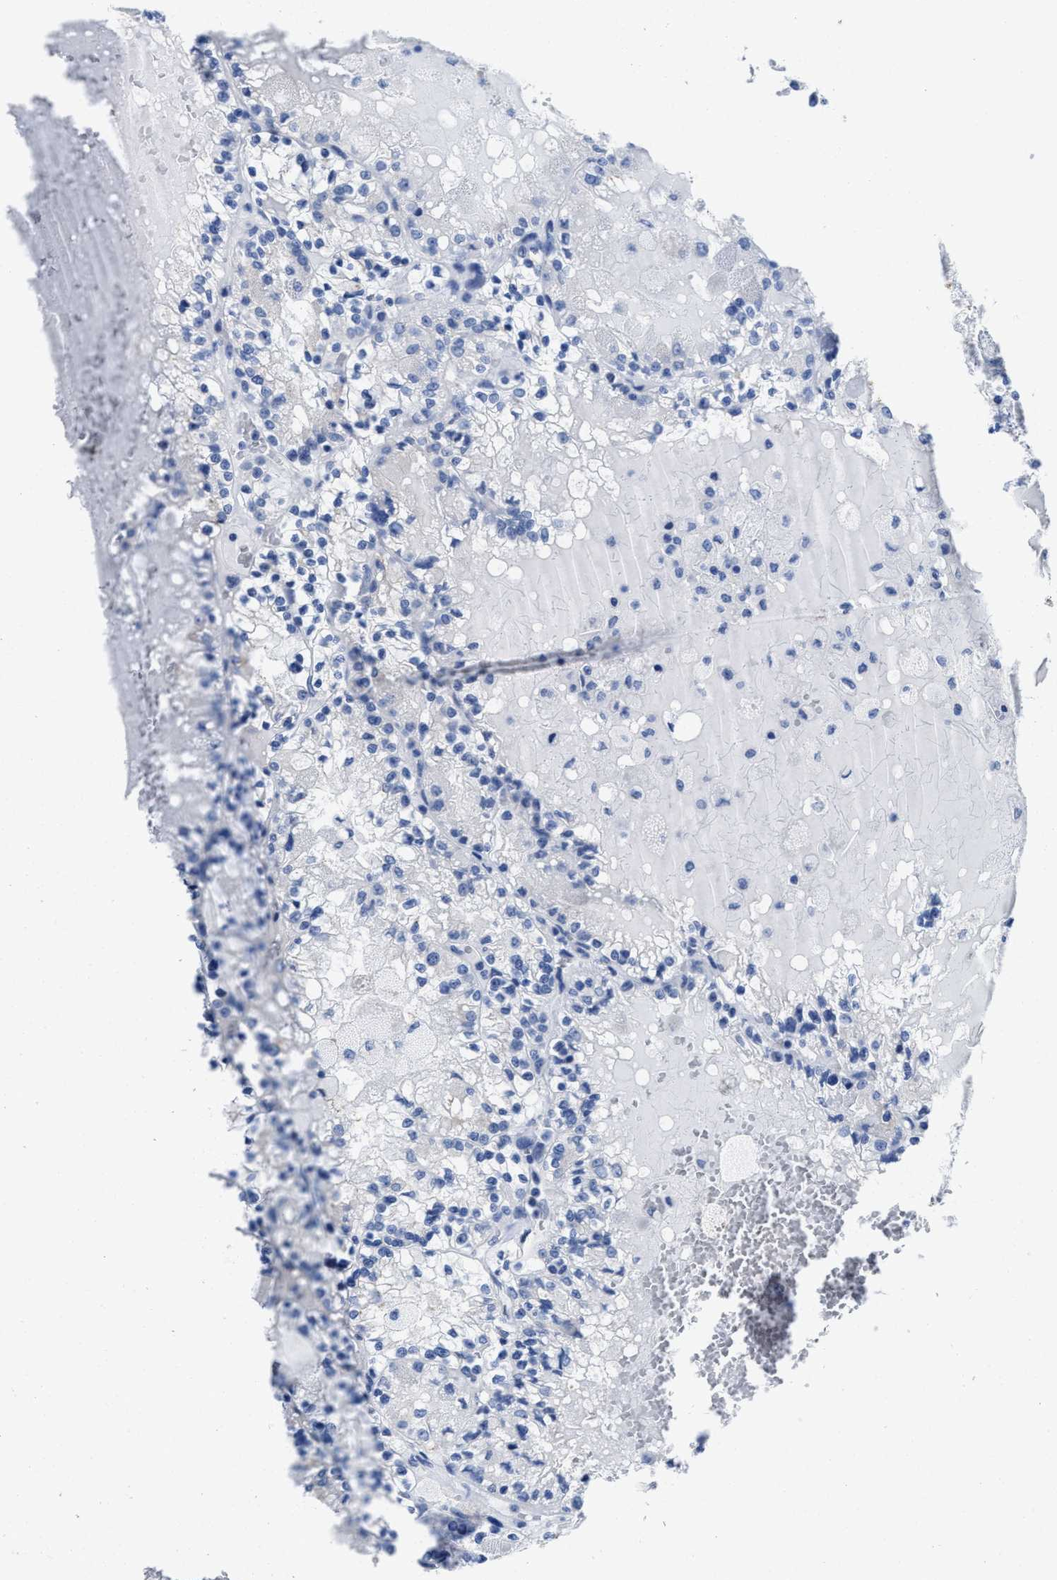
{"staining": {"intensity": "negative", "quantity": "none", "location": "none"}, "tissue": "renal cancer", "cell_type": "Tumor cells", "image_type": "cancer", "snomed": [{"axis": "morphology", "description": "Adenocarcinoma, NOS"}, {"axis": "topography", "description": "Kidney"}], "caption": "DAB (3,3'-diaminobenzidine) immunohistochemical staining of human renal cancer (adenocarcinoma) shows no significant expression in tumor cells.", "gene": "HOOK1", "patient": {"sex": "female", "age": 56}}